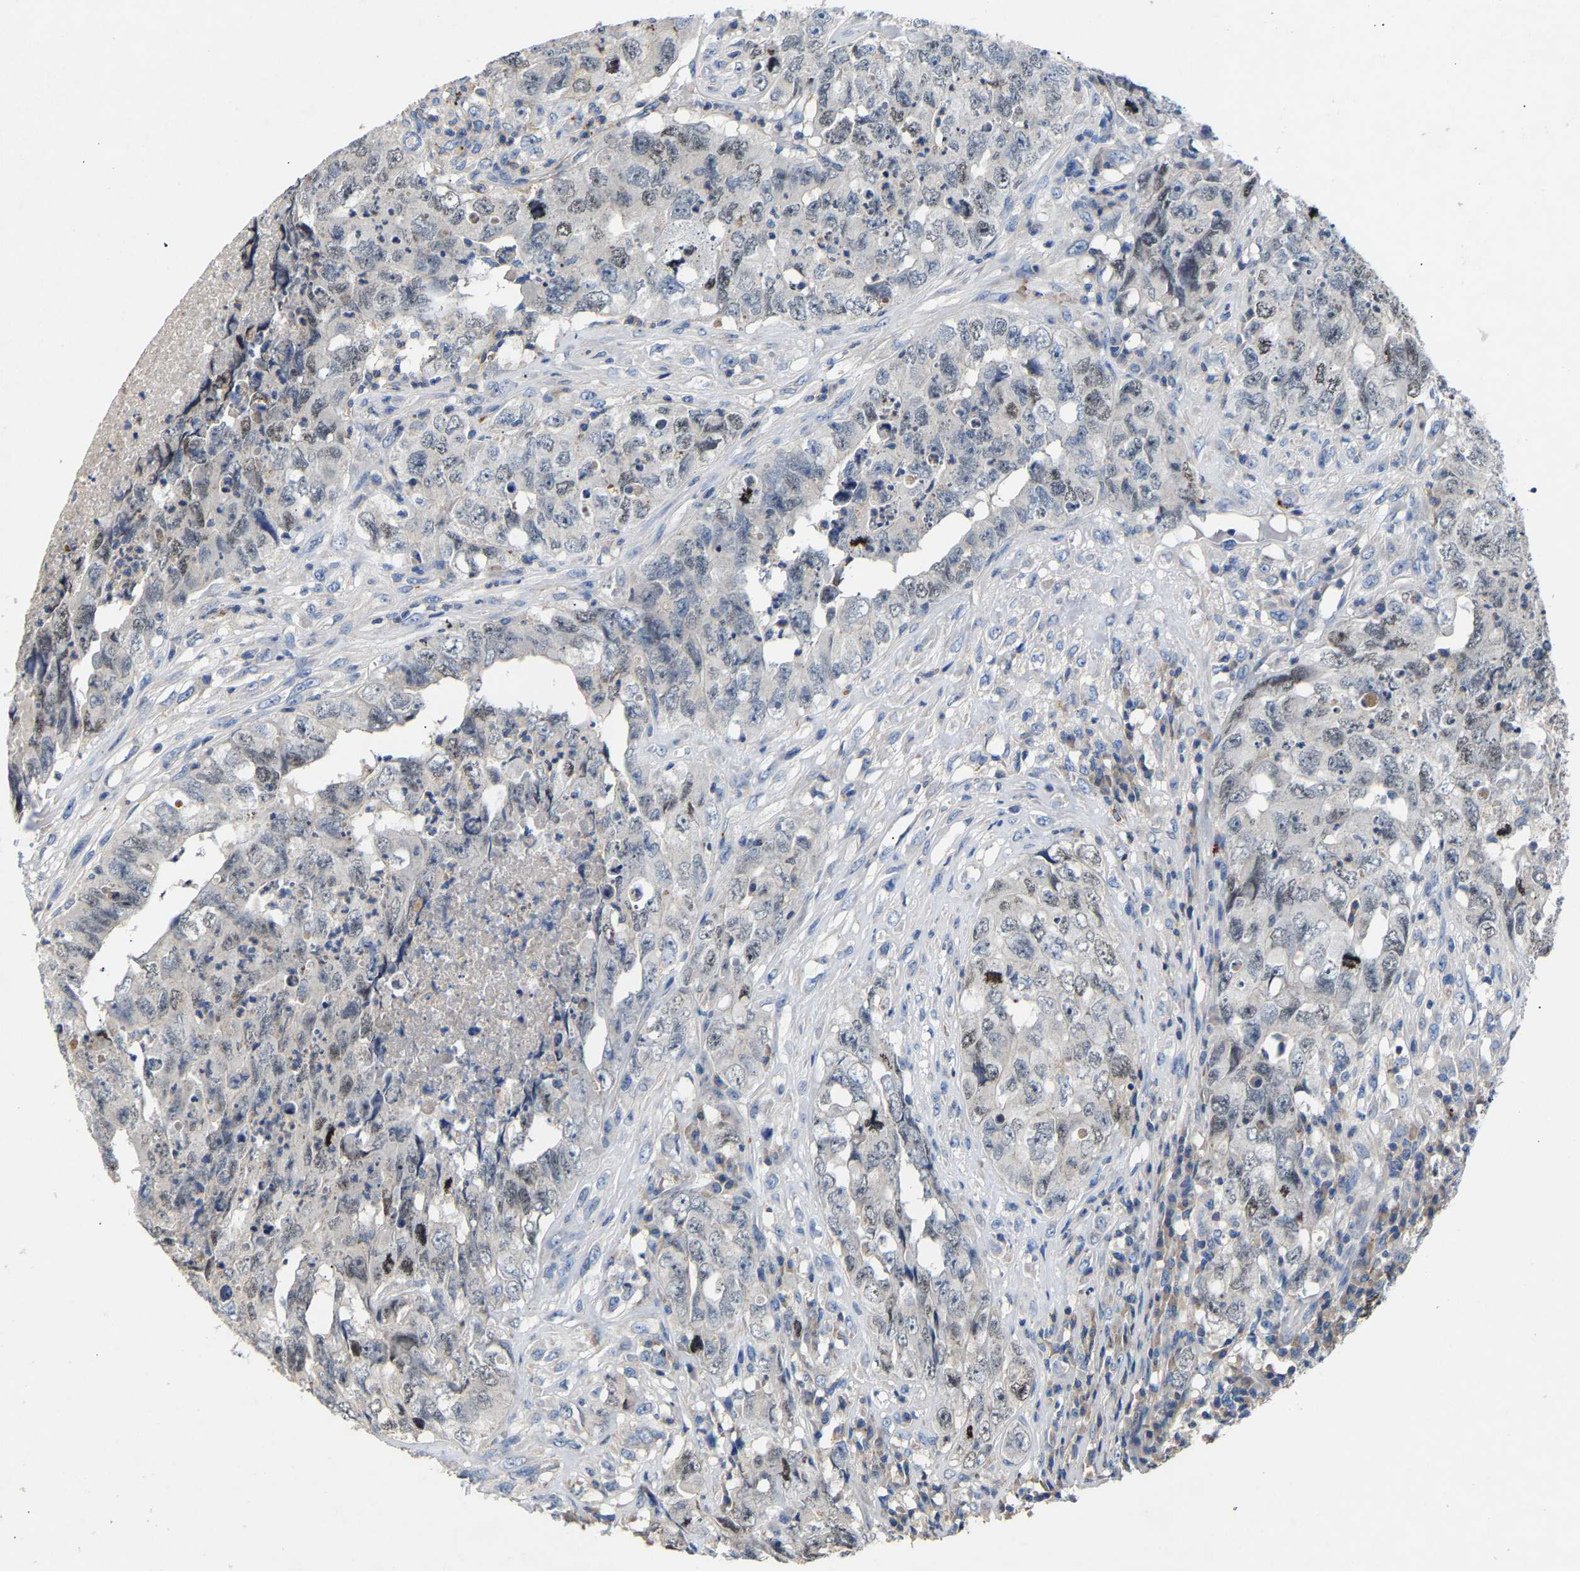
{"staining": {"intensity": "negative", "quantity": "none", "location": "none"}, "tissue": "testis cancer", "cell_type": "Tumor cells", "image_type": "cancer", "snomed": [{"axis": "morphology", "description": "Carcinoma, Embryonal, NOS"}, {"axis": "topography", "description": "Testis"}], "caption": "Histopathology image shows no significant protein expression in tumor cells of testis cancer.", "gene": "CCDC171", "patient": {"sex": "male", "age": 32}}